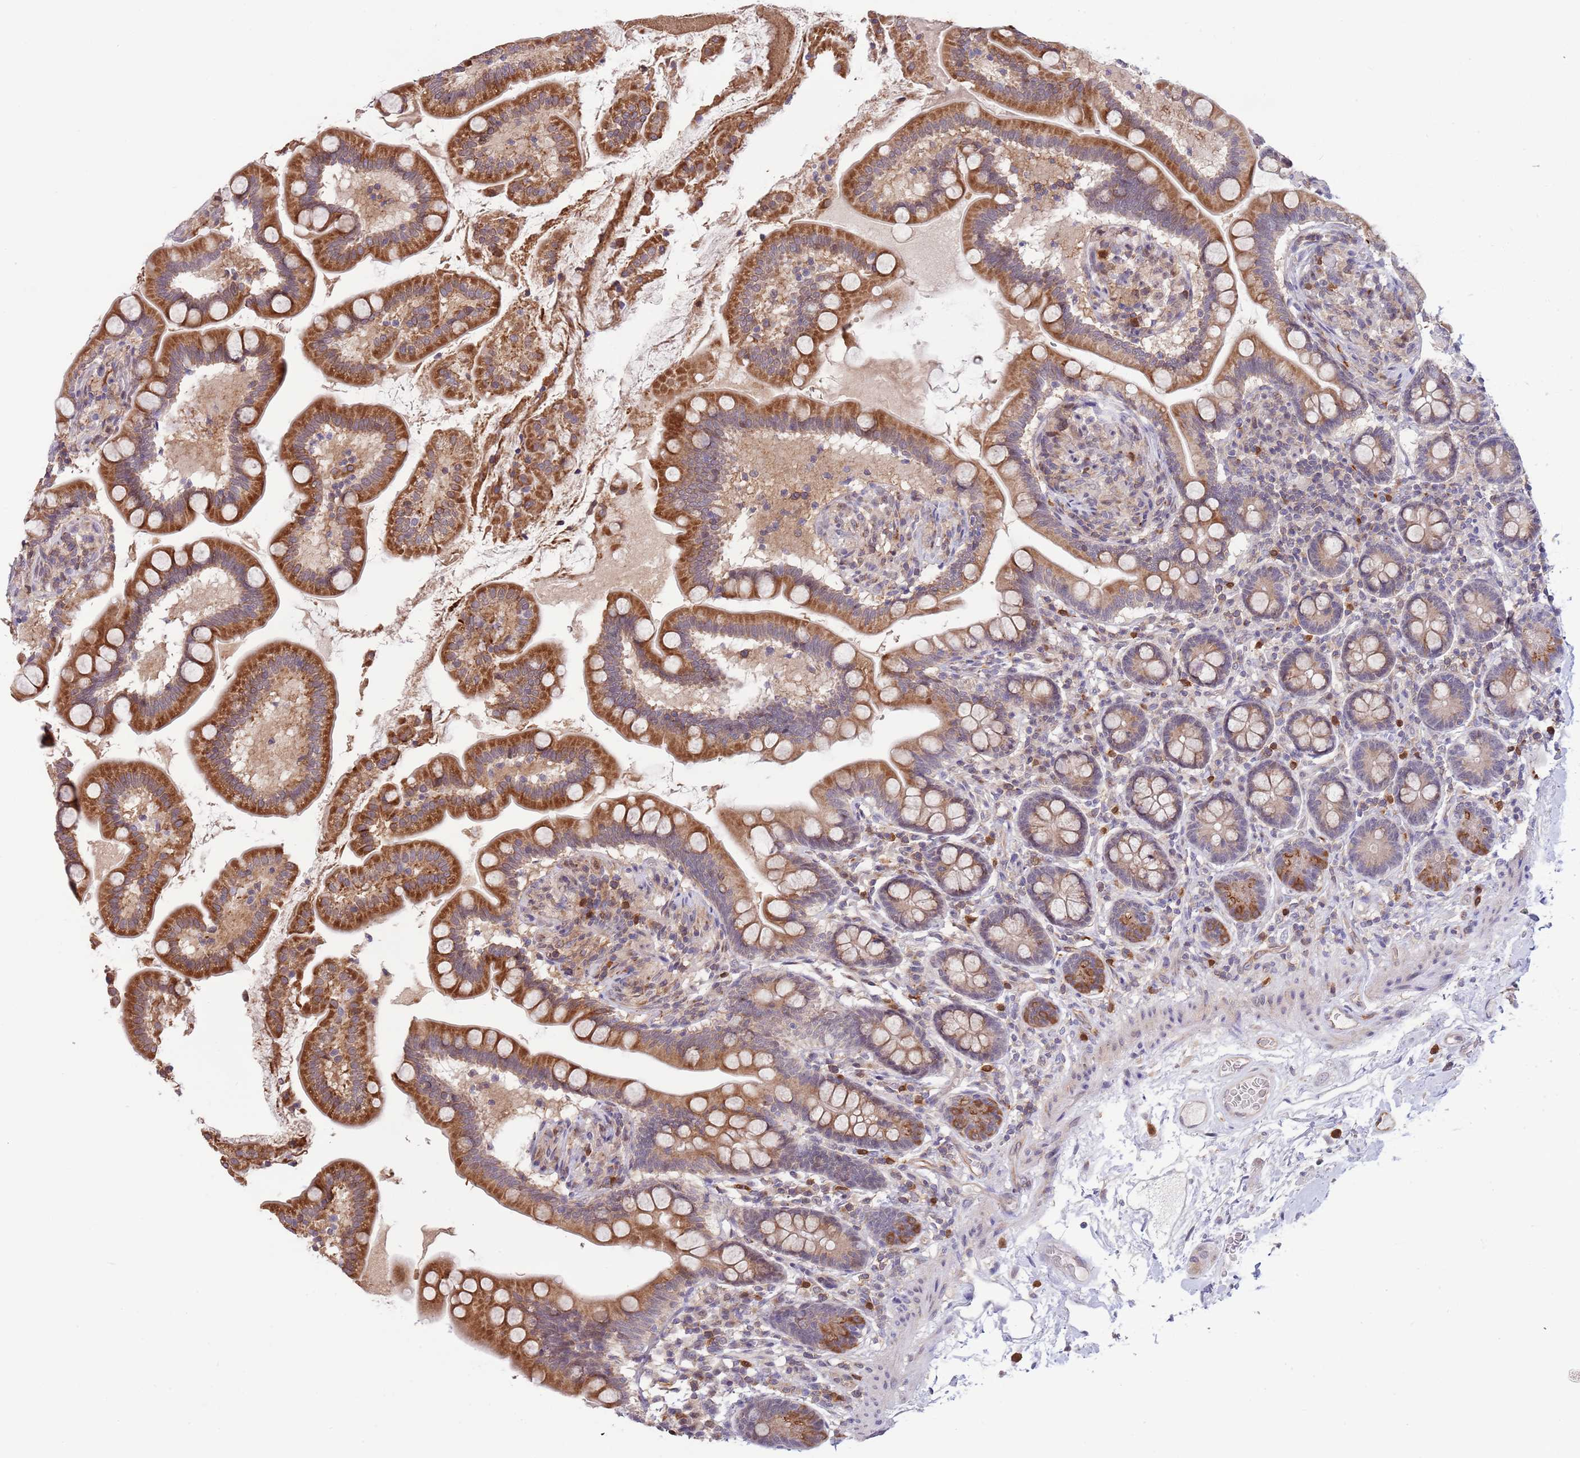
{"staining": {"intensity": "strong", "quantity": "25%-75%", "location": "cytoplasmic/membranous"}, "tissue": "small intestine", "cell_type": "Glandular cells", "image_type": "normal", "snomed": [{"axis": "morphology", "description": "Normal tissue, NOS"}, {"axis": "topography", "description": "Small intestine"}], "caption": "Small intestine stained with DAB IHC shows high levels of strong cytoplasmic/membranous expression in approximately 25%-75% of glandular cells.", "gene": "CCNJL", "patient": {"sex": "female", "age": 64}}